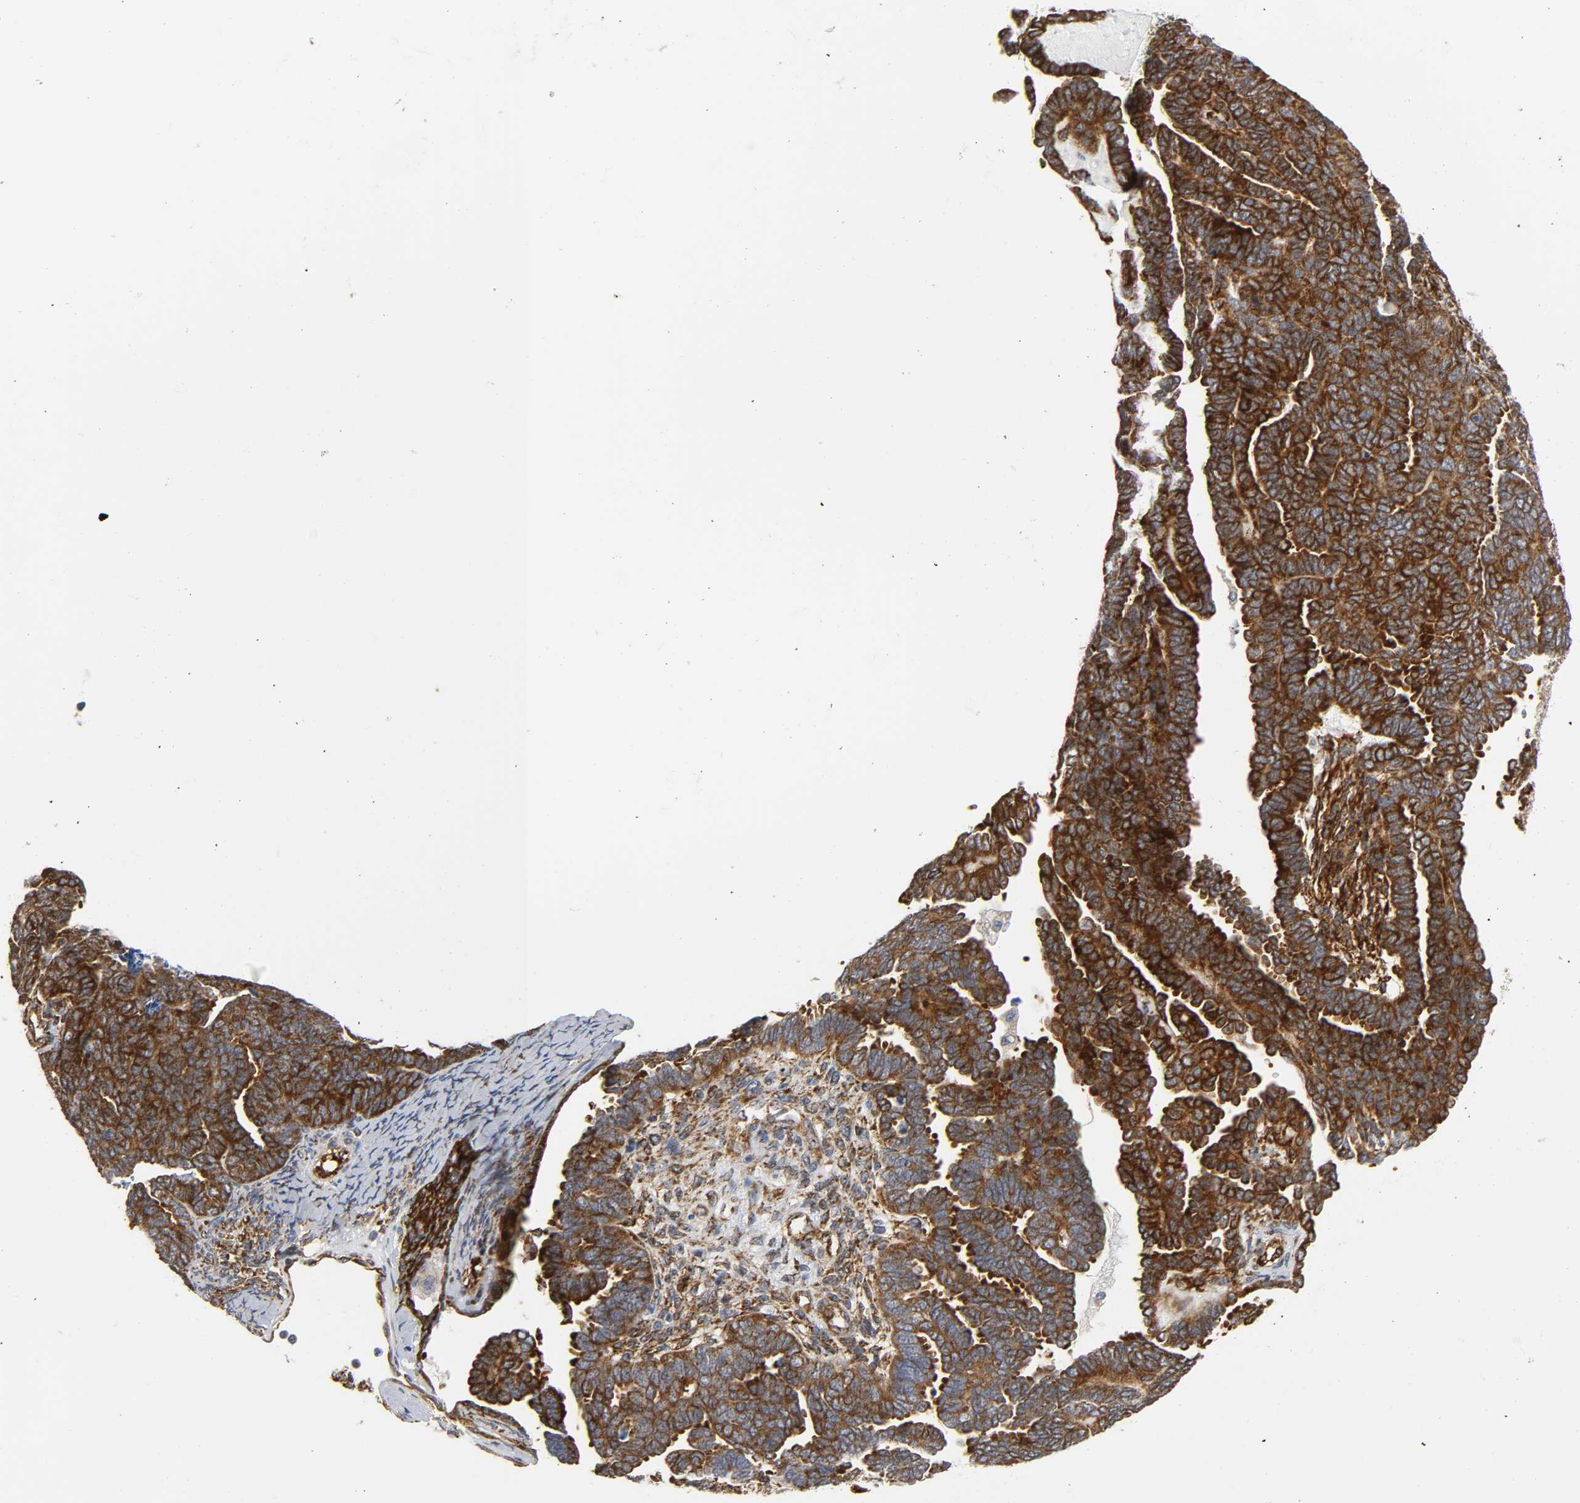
{"staining": {"intensity": "strong", "quantity": ">75%", "location": "cytoplasmic/membranous"}, "tissue": "endometrial cancer", "cell_type": "Tumor cells", "image_type": "cancer", "snomed": [{"axis": "morphology", "description": "Neoplasm, malignant, NOS"}, {"axis": "topography", "description": "Endometrium"}], "caption": "This micrograph exhibits endometrial cancer stained with IHC to label a protein in brown. The cytoplasmic/membranous of tumor cells show strong positivity for the protein. Nuclei are counter-stained blue.", "gene": "DOCK1", "patient": {"sex": "female", "age": 74}}